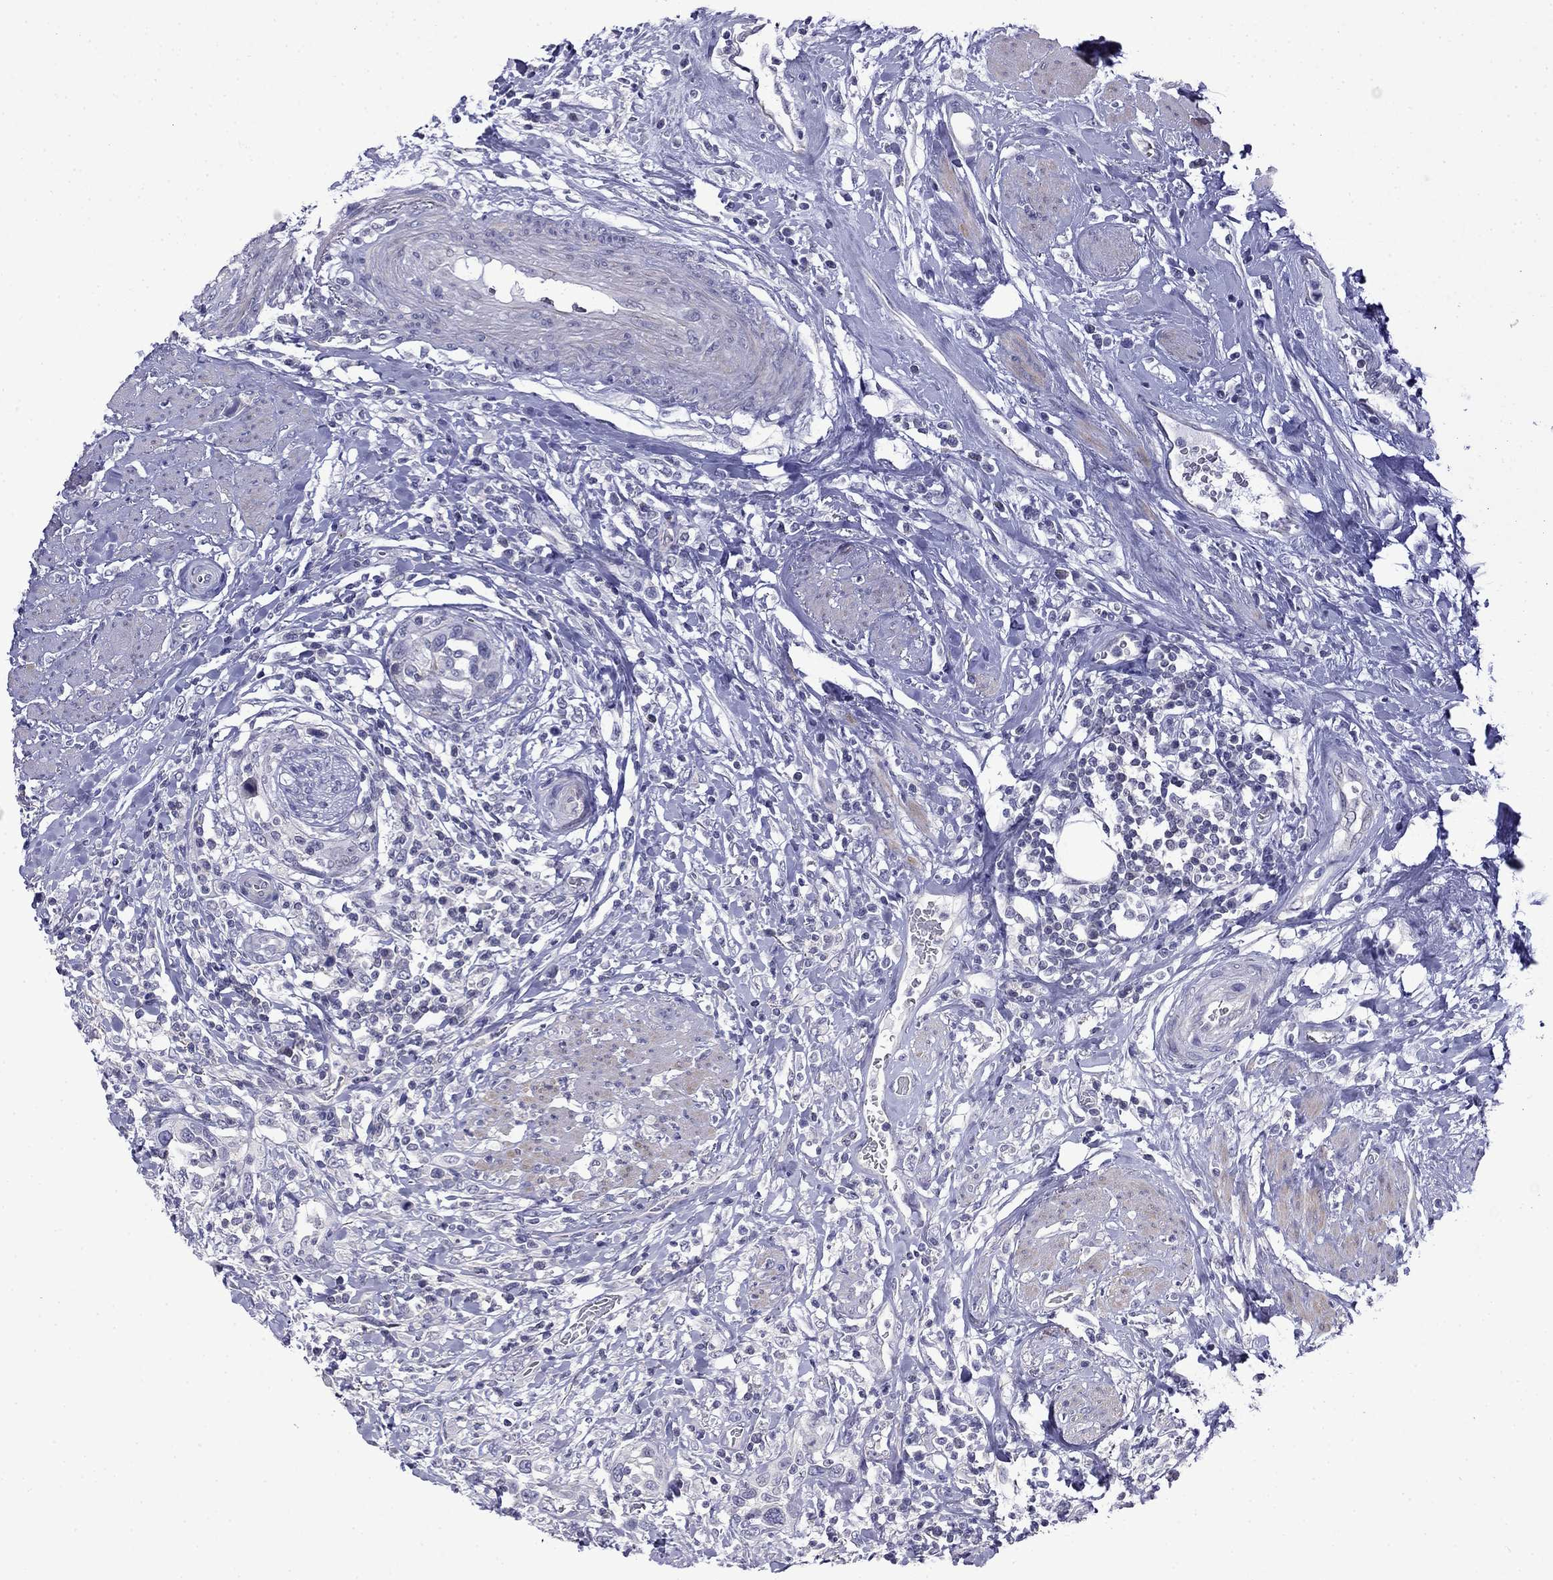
{"staining": {"intensity": "negative", "quantity": "none", "location": "none"}, "tissue": "urothelial cancer", "cell_type": "Tumor cells", "image_type": "cancer", "snomed": [{"axis": "morphology", "description": "Urothelial carcinoma, NOS"}, {"axis": "morphology", "description": "Urothelial carcinoma, High grade"}, {"axis": "topography", "description": "Urinary bladder"}], "caption": "Urothelial cancer stained for a protein using IHC shows no expression tumor cells.", "gene": "PRR18", "patient": {"sex": "female", "age": 64}}